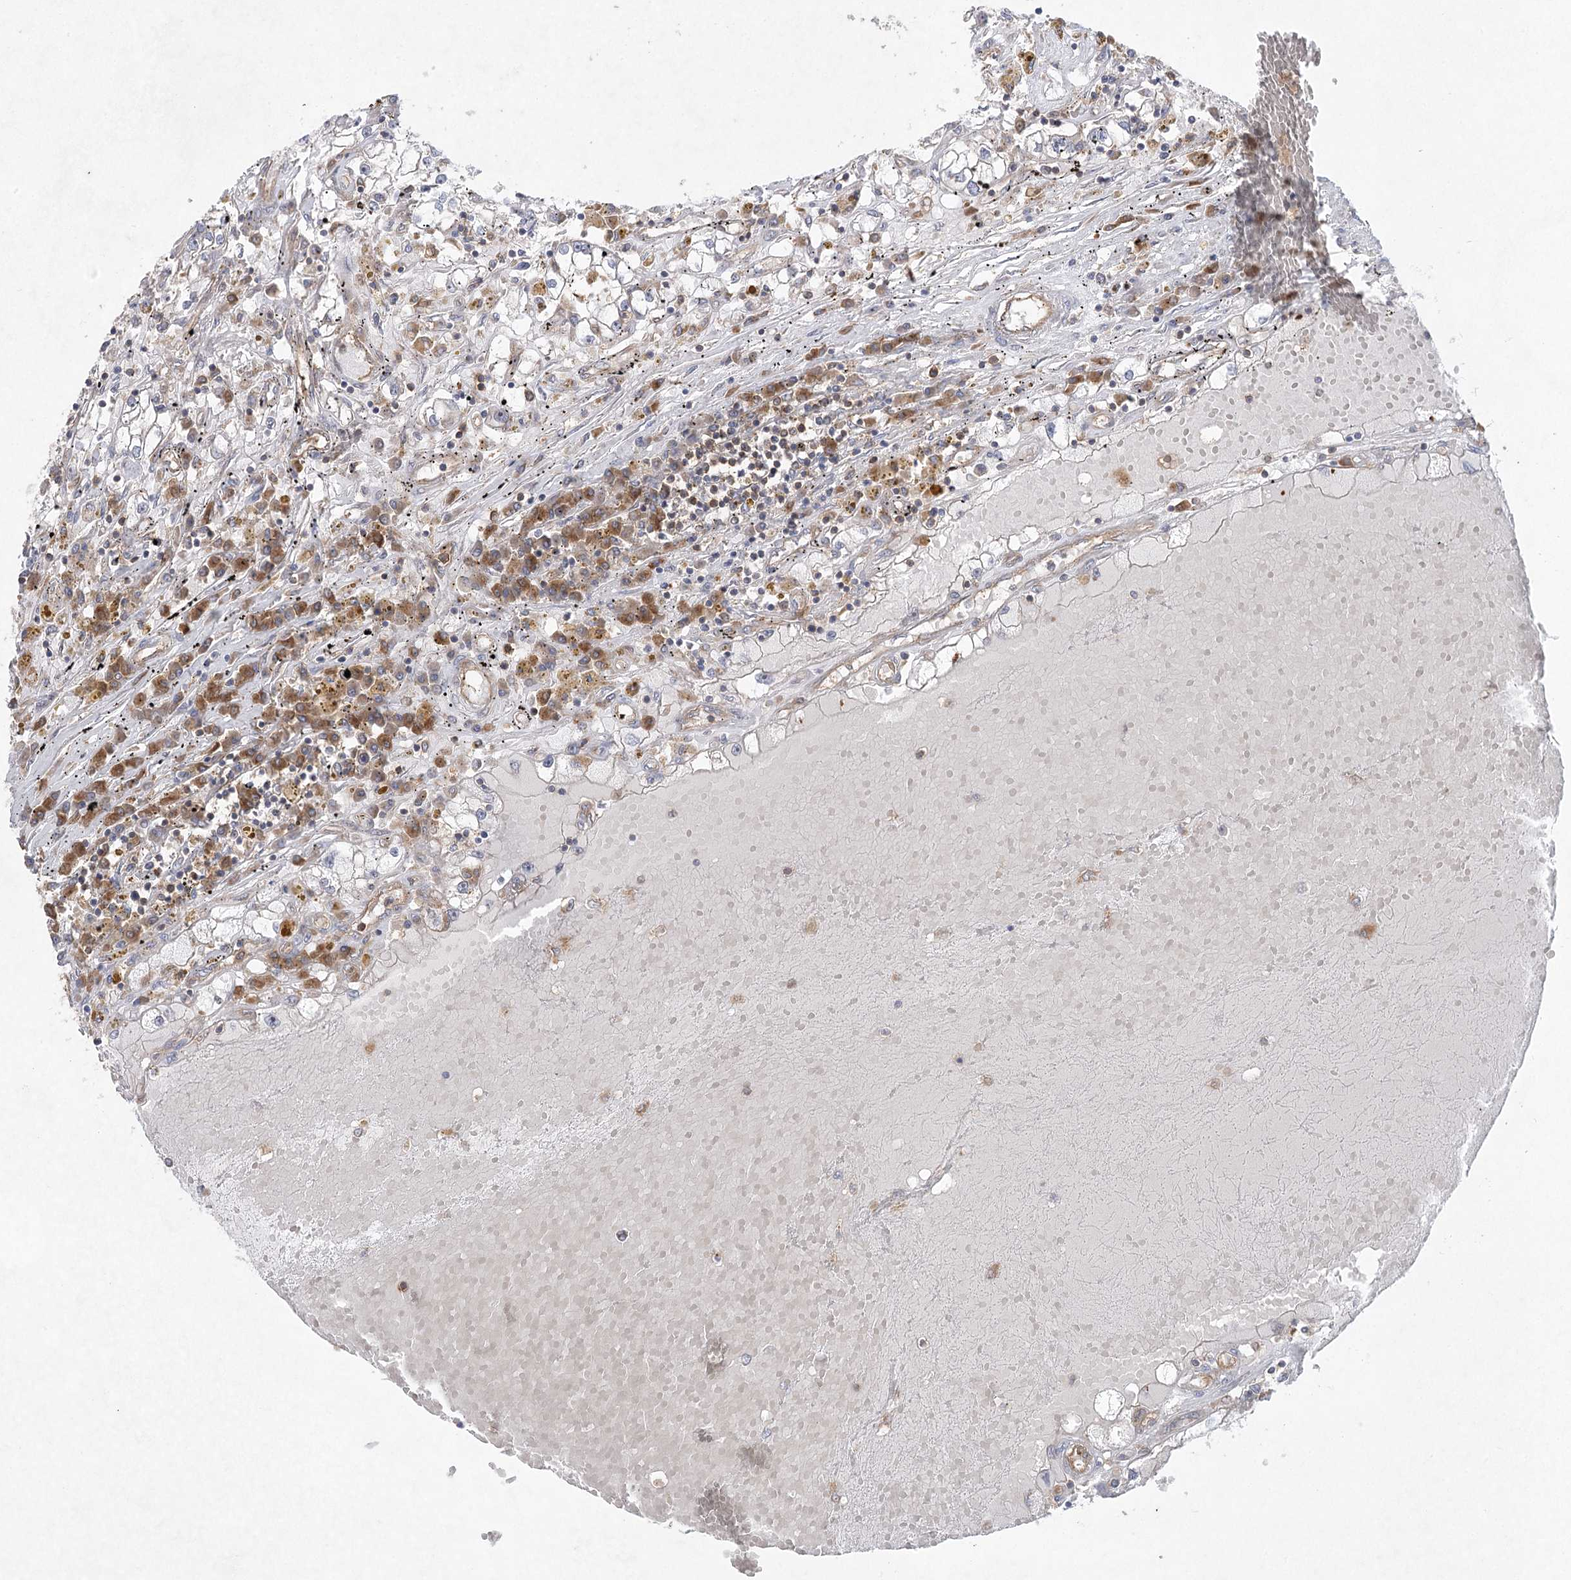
{"staining": {"intensity": "negative", "quantity": "none", "location": "none"}, "tissue": "renal cancer", "cell_type": "Tumor cells", "image_type": "cancer", "snomed": [{"axis": "morphology", "description": "Adenocarcinoma, NOS"}, {"axis": "topography", "description": "Kidney"}], "caption": "Tumor cells are negative for protein expression in human adenocarcinoma (renal).", "gene": "EIF3A", "patient": {"sex": "male", "age": 56}}